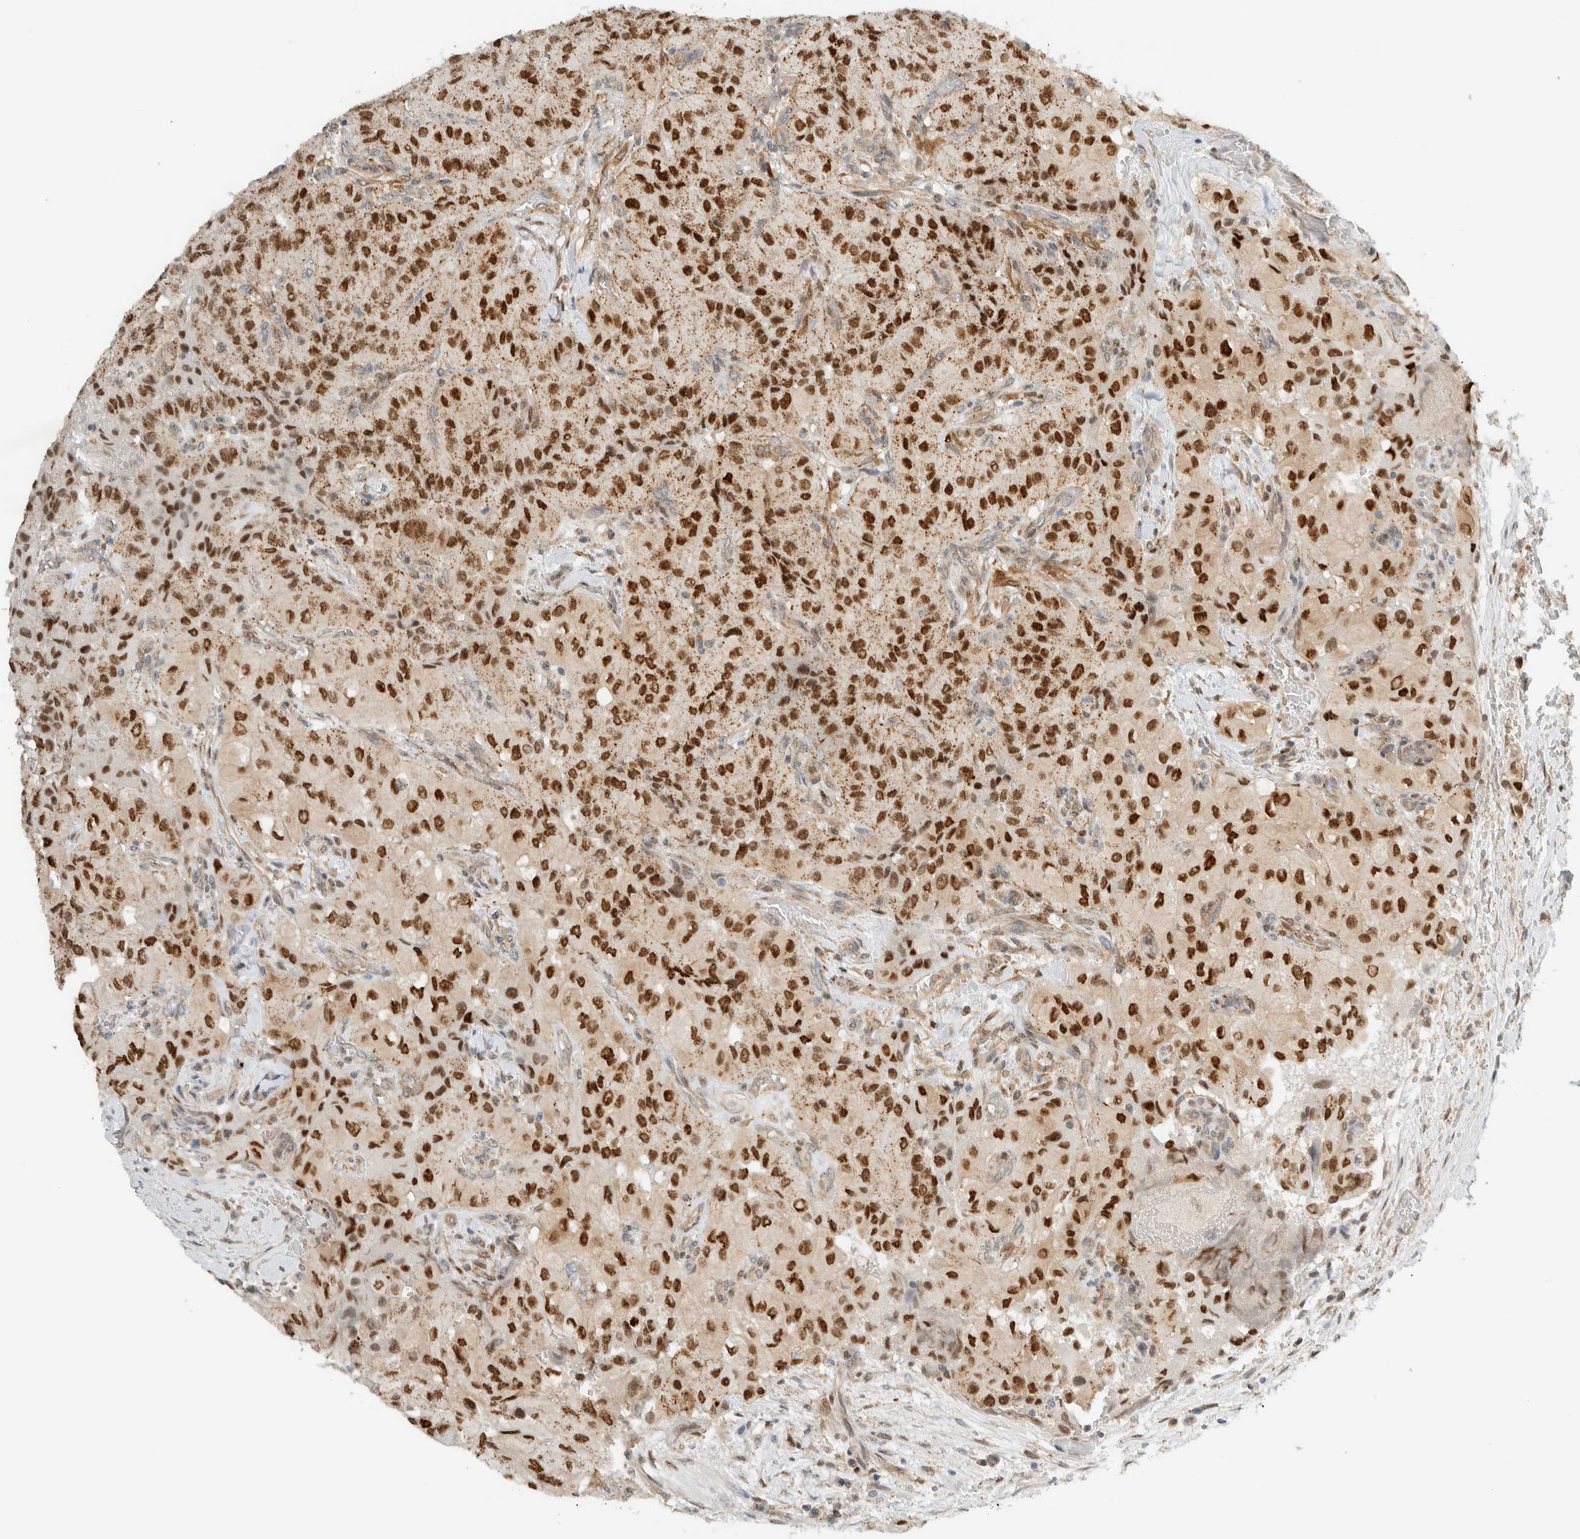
{"staining": {"intensity": "strong", "quantity": ">75%", "location": "nuclear"}, "tissue": "thyroid cancer", "cell_type": "Tumor cells", "image_type": "cancer", "snomed": [{"axis": "morphology", "description": "Papillary adenocarcinoma, NOS"}, {"axis": "topography", "description": "Thyroid gland"}], "caption": "Approximately >75% of tumor cells in thyroid cancer (papillary adenocarcinoma) display strong nuclear protein positivity as visualized by brown immunohistochemical staining.", "gene": "TFE3", "patient": {"sex": "female", "age": 59}}